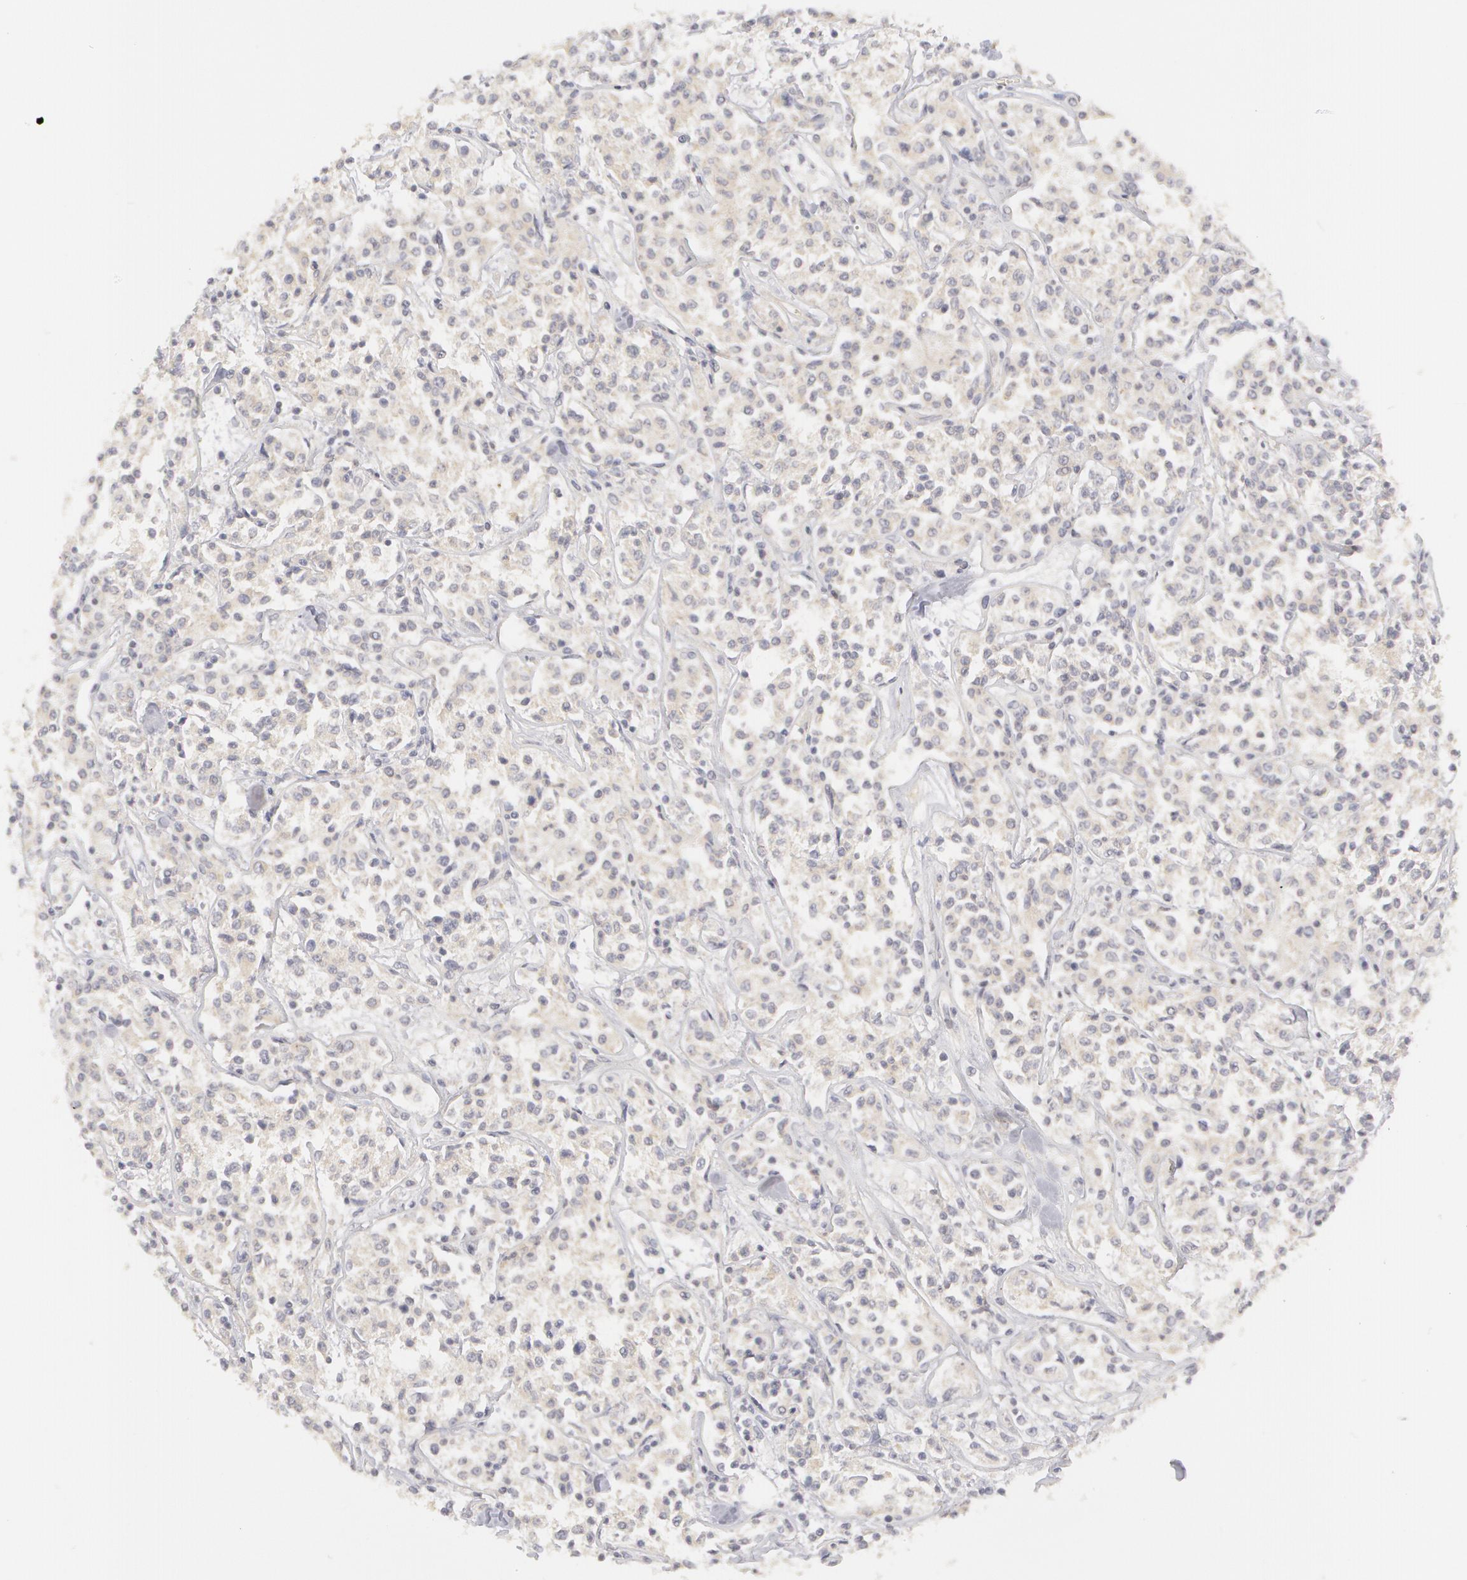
{"staining": {"intensity": "negative", "quantity": "none", "location": "none"}, "tissue": "lymphoma", "cell_type": "Tumor cells", "image_type": "cancer", "snomed": [{"axis": "morphology", "description": "Malignant lymphoma, non-Hodgkin's type, Low grade"}, {"axis": "topography", "description": "Small intestine"}], "caption": "Protein analysis of lymphoma reveals no significant positivity in tumor cells.", "gene": "ABCB1", "patient": {"sex": "female", "age": 59}}